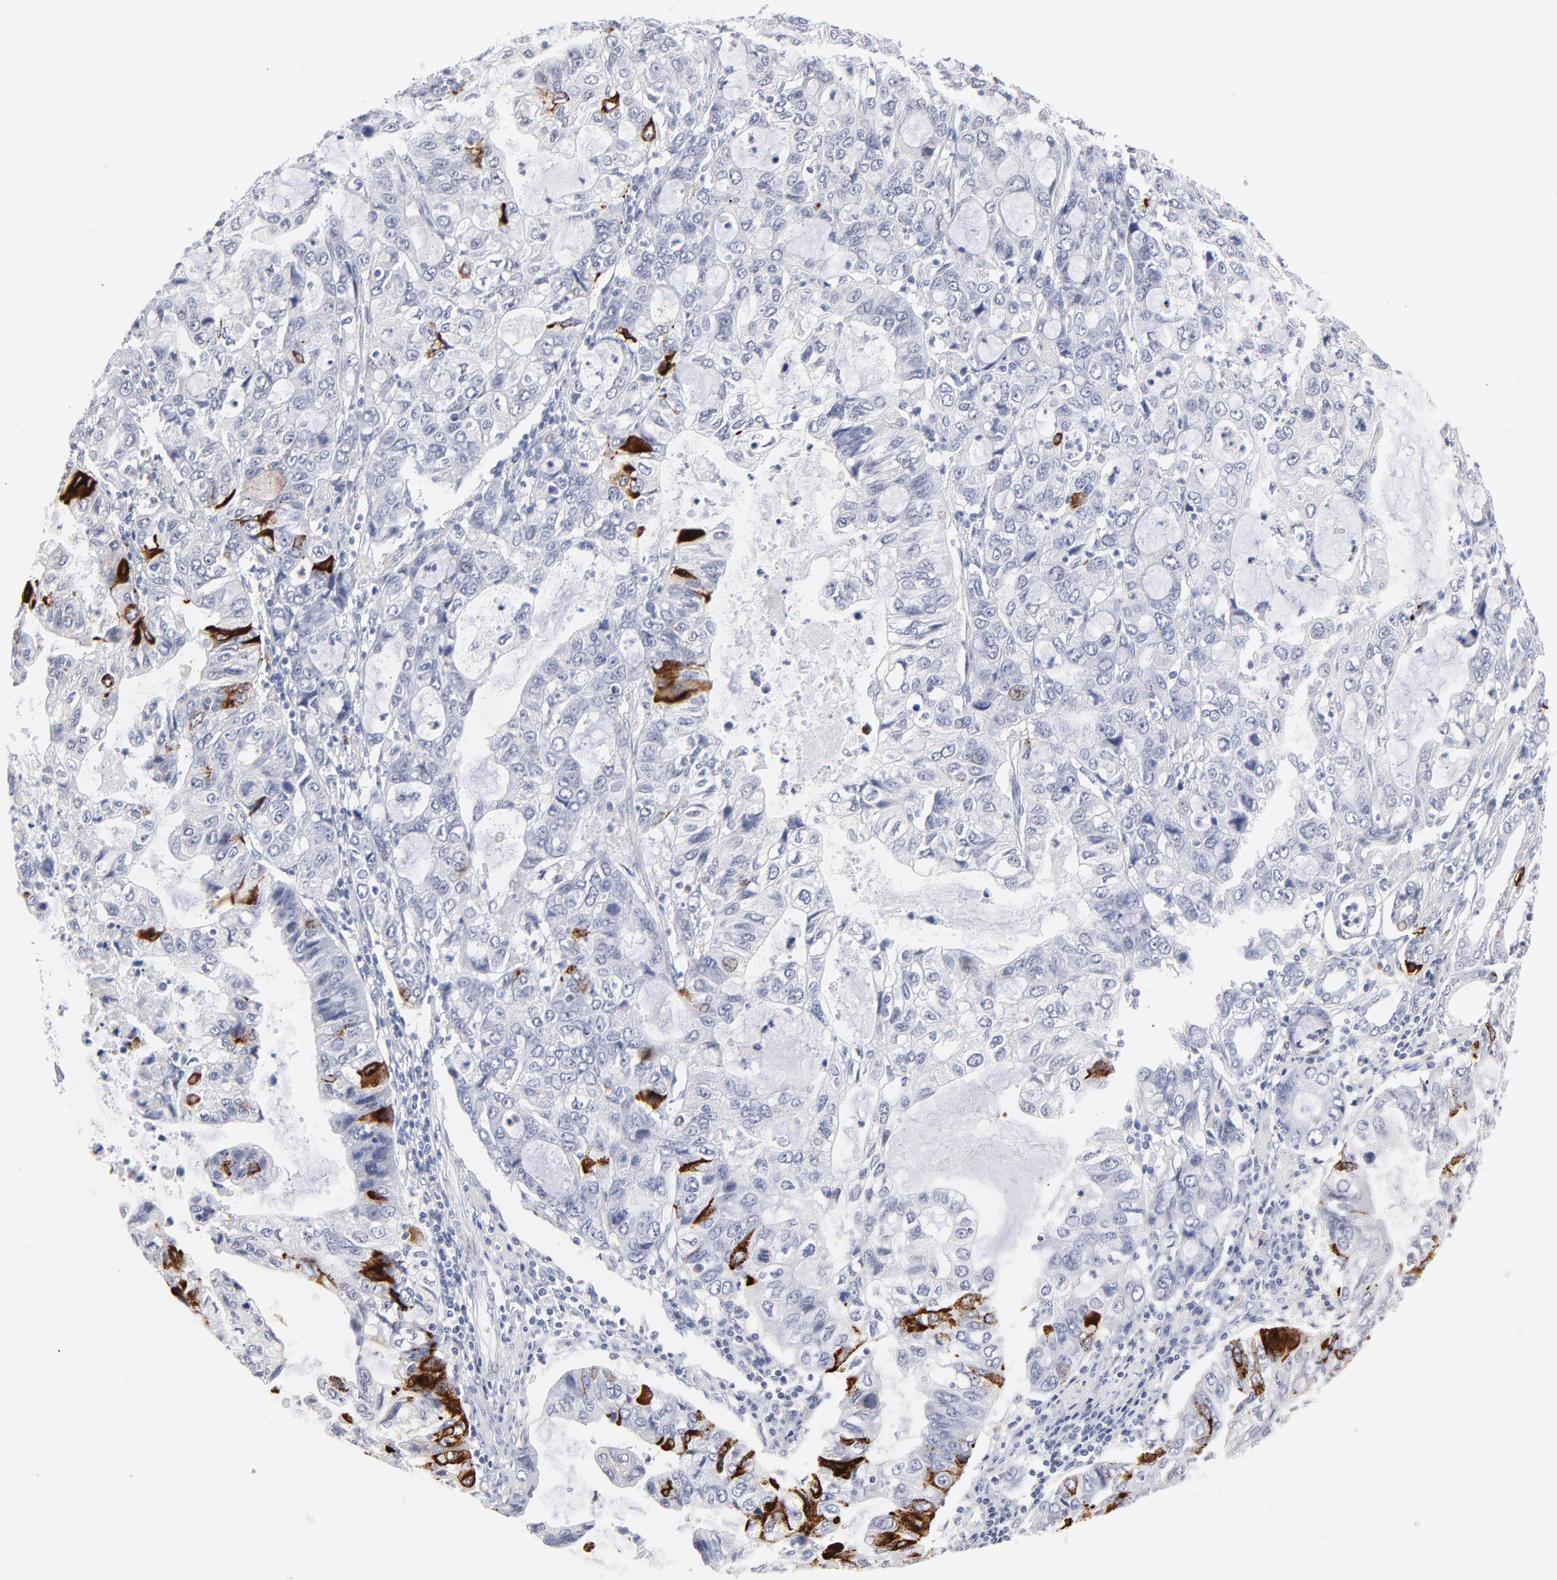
{"staining": {"intensity": "strong", "quantity": "25%-75%", "location": "cytoplasmic/membranous"}, "tissue": "stomach cancer", "cell_type": "Tumor cells", "image_type": "cancer", "snomed": [{"axis": "morphology", "description": "Adenocarcinoma, NOS"}, {"axis": "topography", "description": "Stomach, upper"}], "caption": "Brown immunohistochemical staining in adenocarcinoma (stomach) shows strong cytoplasmic/membranous staining in about 25%-75% of tumor cells. (brown staining indicates protein expression, while blue staining denotes nuclei).", "gene": "KHNYN", "patient": {"sex": "female", "age": 52}}